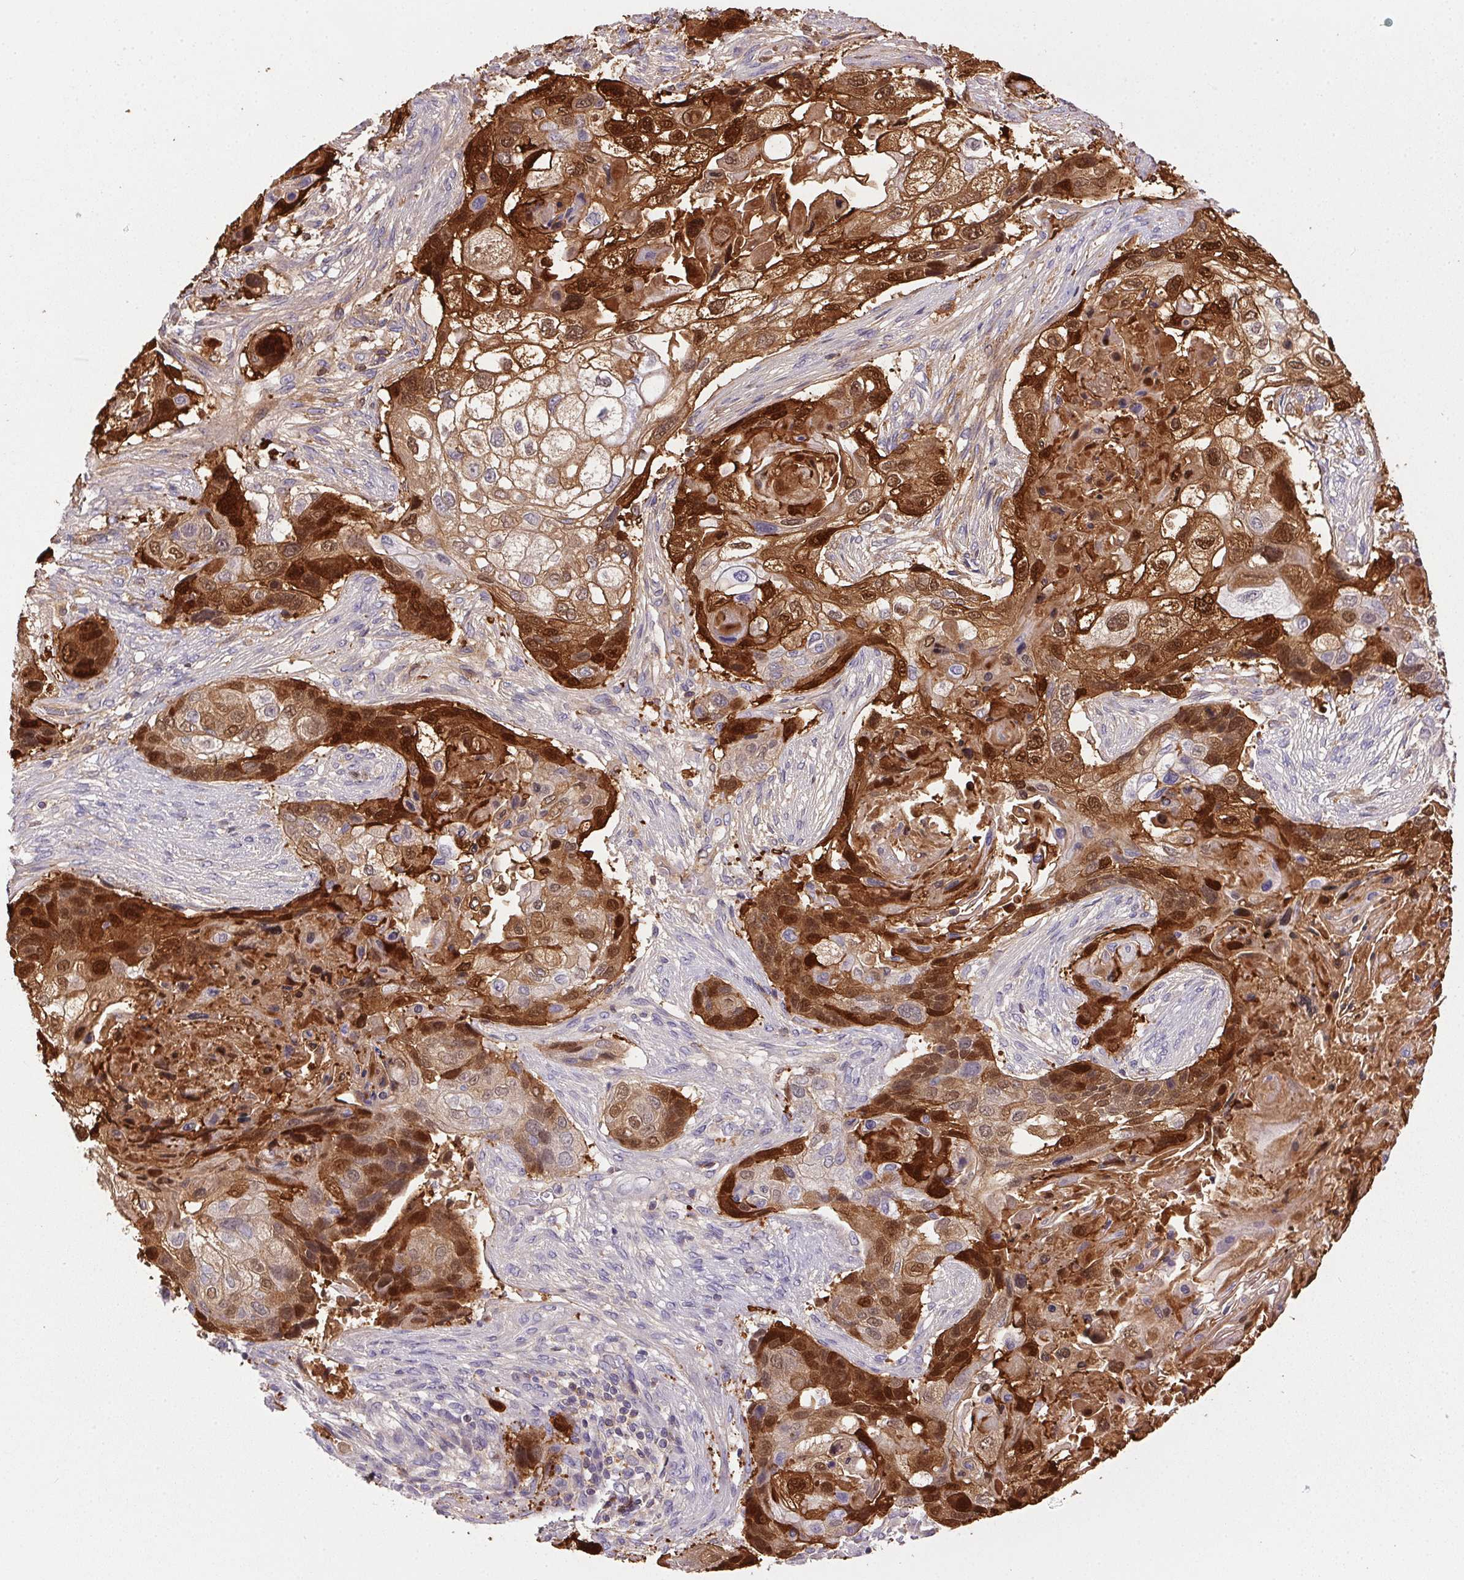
{"staining": {"intensity": "strong", "quantity": "25%-75%", "location": "cytoplasmic/membranous,nuclear"}, "tissue": "lung cancer", "cell_type": "Tumor cells", "image_type": "cancer", "snomed": [{"axis": "morphology", "description": "Squamous cell carcinoma, NOS"}, {"axis": "topography", "description": "Lung"}], "caption": "Protein staining of lung squamous cell carcinoma tissue reveals strong cytoplasmic/membranous and nuclear positivity in about 25%-75% of tumor cells.", "gene": "S100A2", "patient": {"sex": "male", "age": 69}}